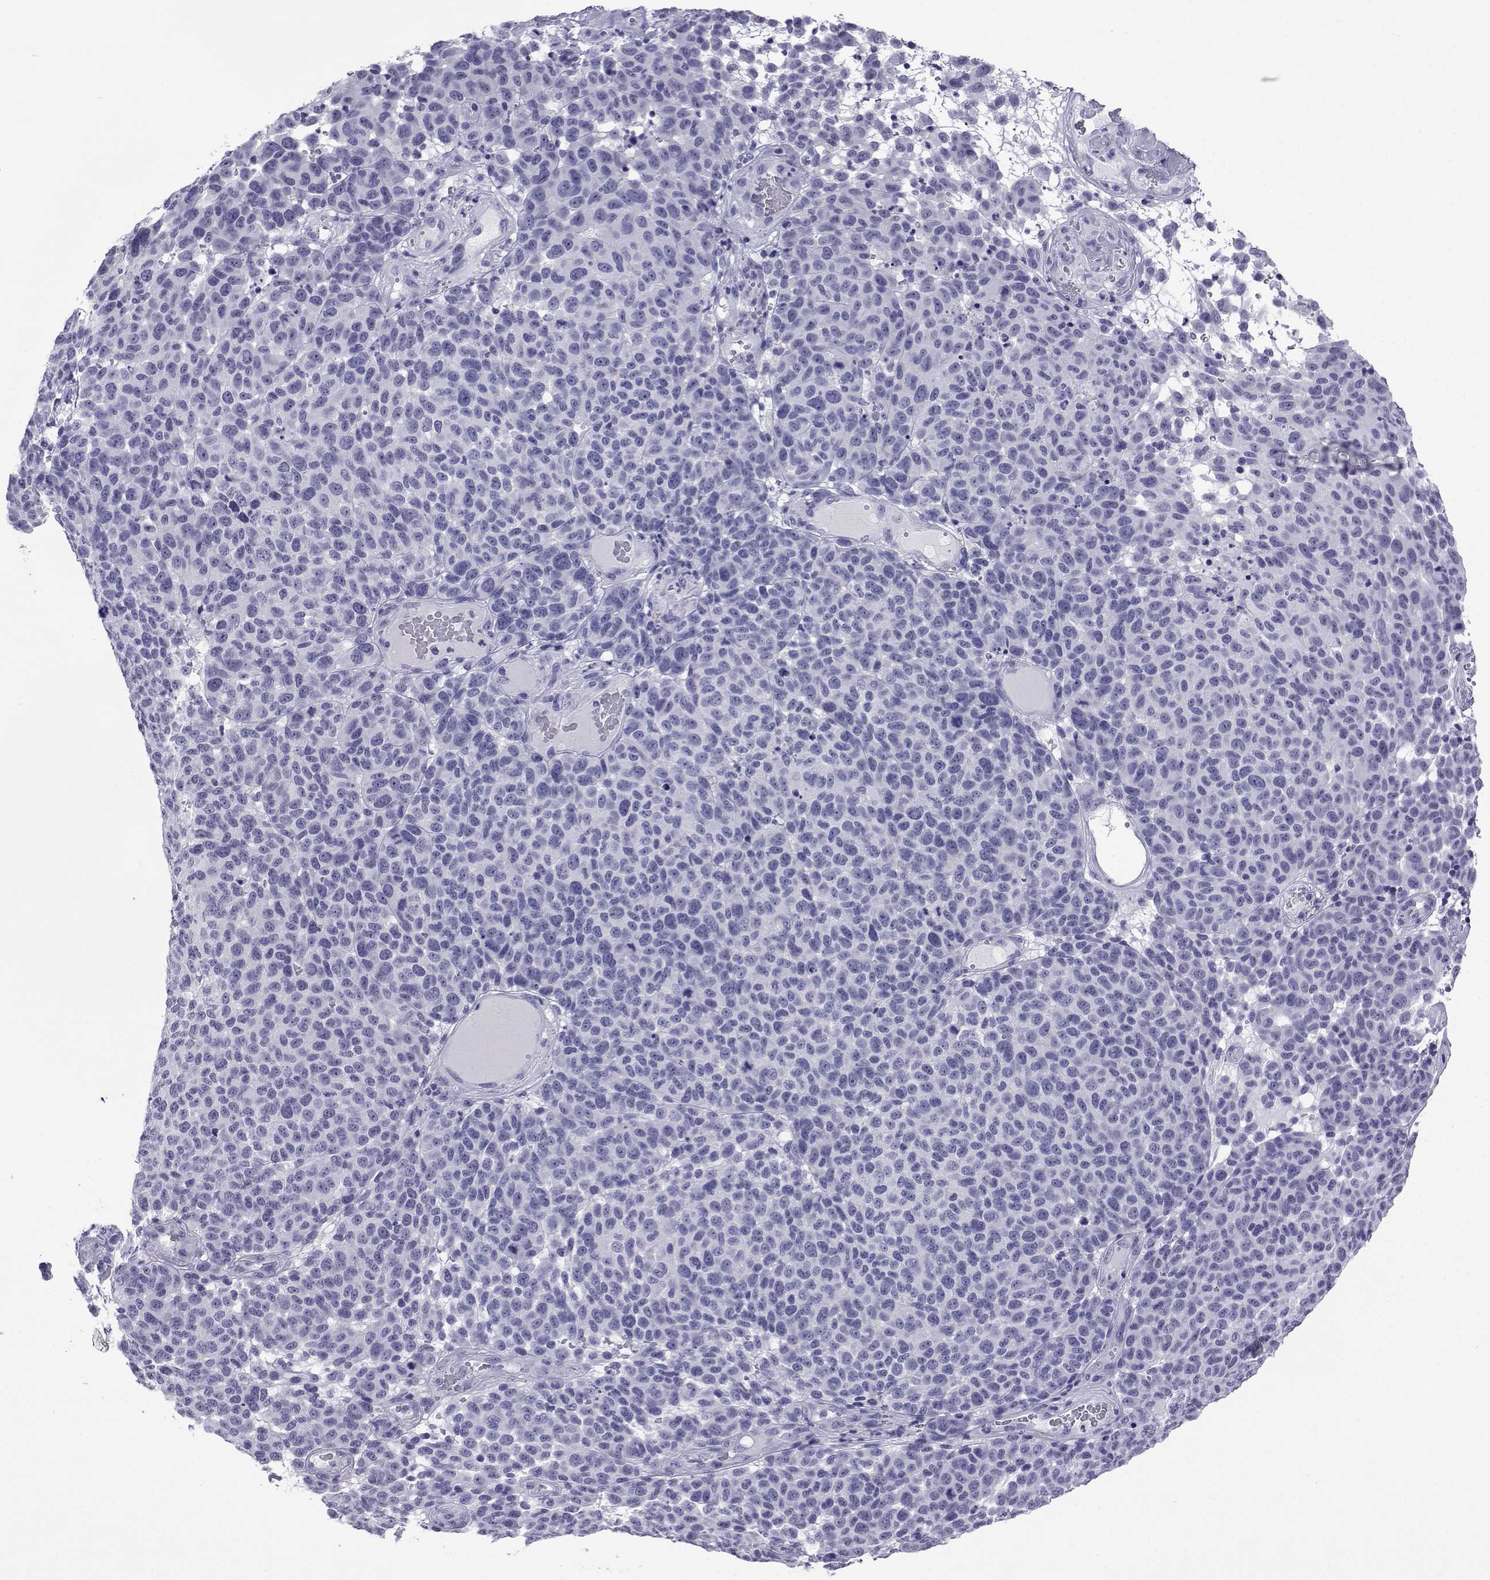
{"staining": {"intensity": "negative", "quantity": "none", "location": "none"}, "tissue": "melanoma", "cell_type": "Tumor cells", "image_type": "cancer", "snomed": [{"axis": "morphology", "description": "Malignant melanoma, NOS"}, {"axis": "topography", "description": "Skin"}], "caption": "Malignant melanoma stained for a protein using immunohistochemistry (IHC) demonstrates no expression tumor cells.", "gene": "ACTL7A", "patient": {"sex": "male", "age": 59}}